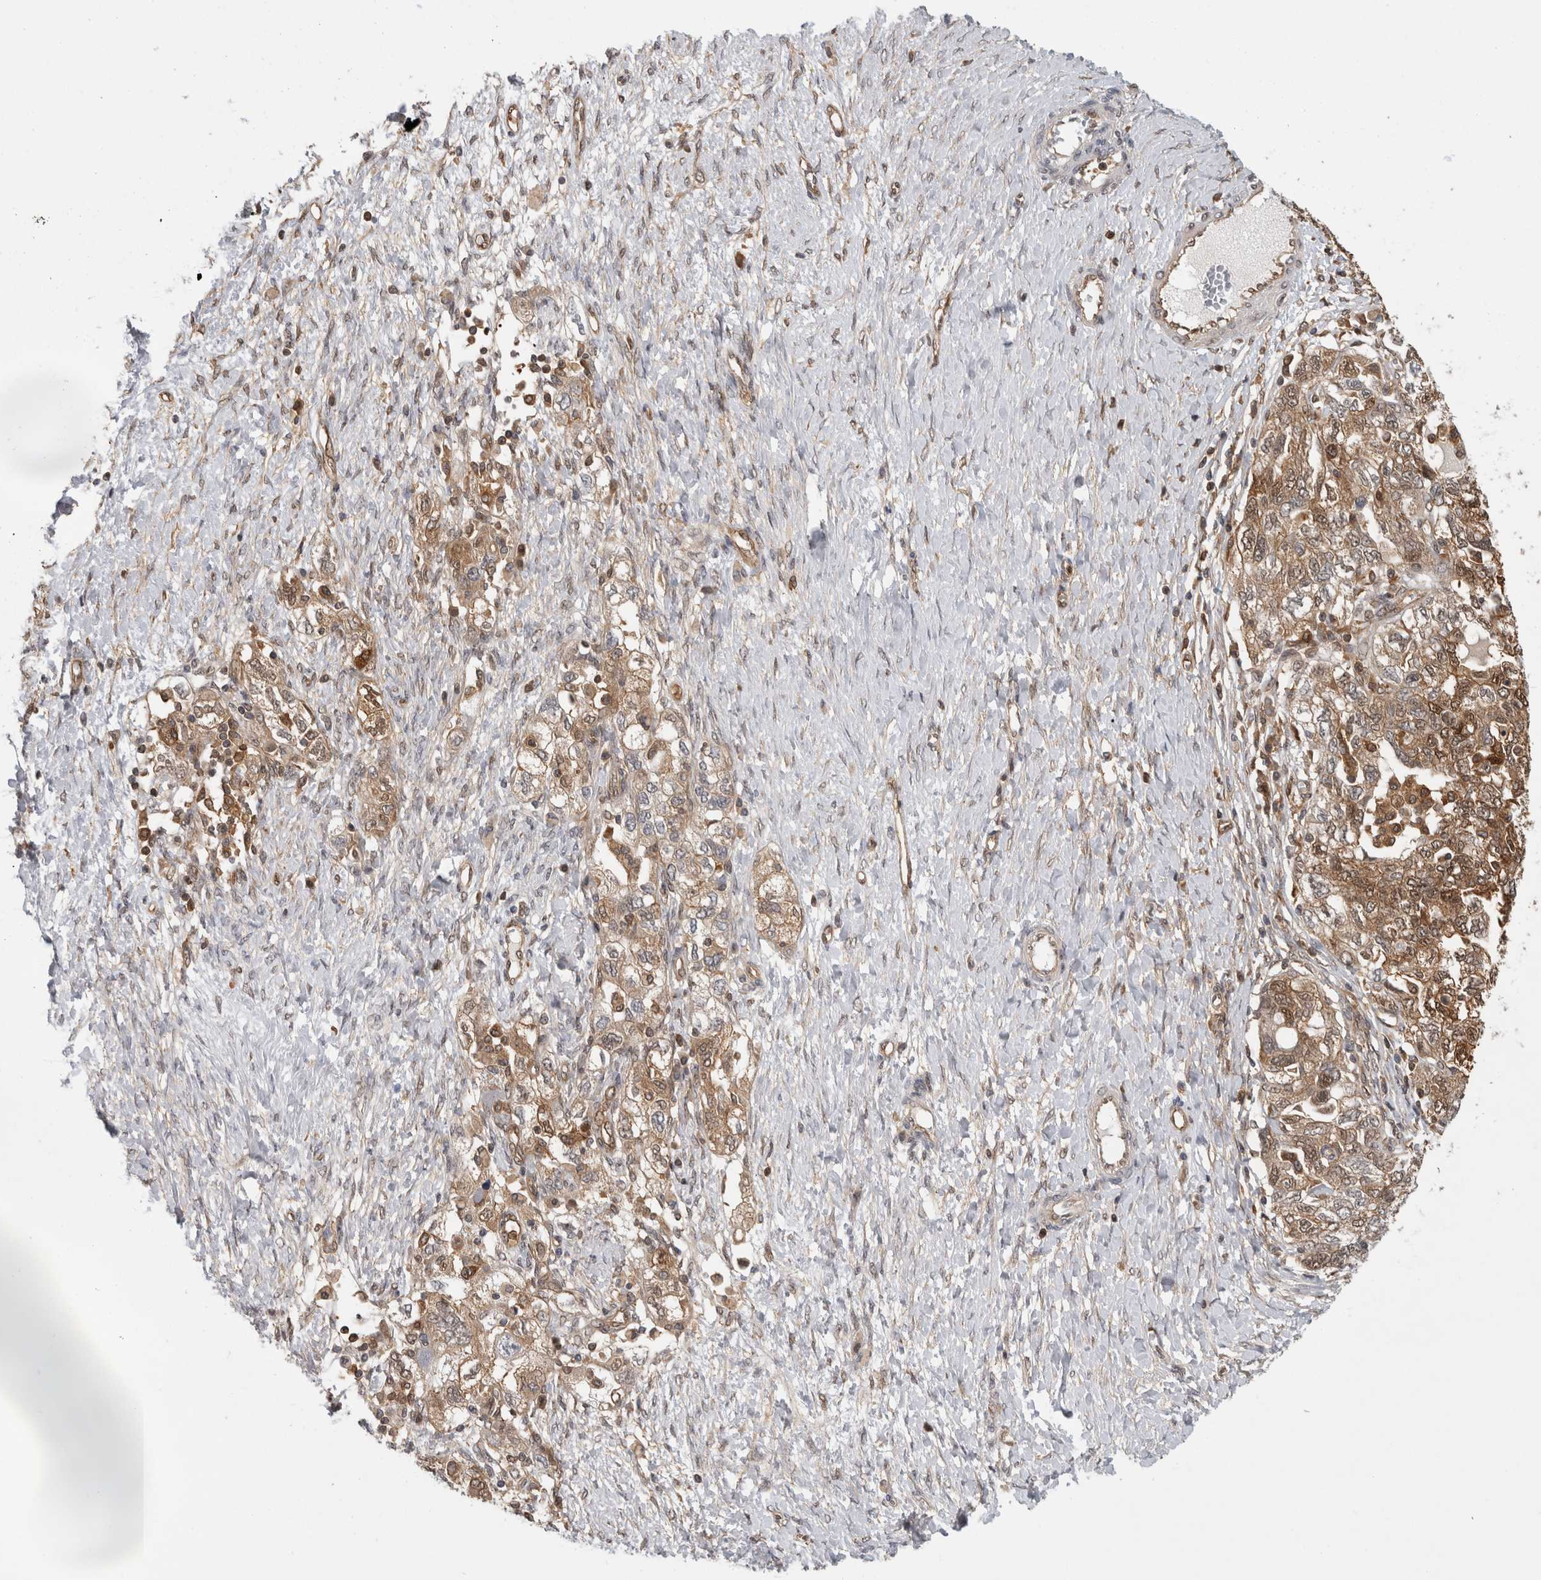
{"staining": {"intensity": "moderate", "quantity": ">75%", "location": "cytoplasmic/membranous,nuclear"}, "tissue": "ovarian cancer", "cell_type": "Tumor cells", "image_type": "cancer", "snomed": [{"axis": "morphology", "description": "Carcinoma, NOS"}, {"axis": "morphology", "description": "Cystadenocarcinoma, serous, NOS"}, {"axis": "topography", "description": "Ovary"}], "caption": "Tumor cells demonstrate moderate cytoplasmic/membranous and nuclear positivity in approximately >75% of cells in ovarian carcinoma.", "gene": "ASTN2", "patient": {"sex": "female", "age": 69}}